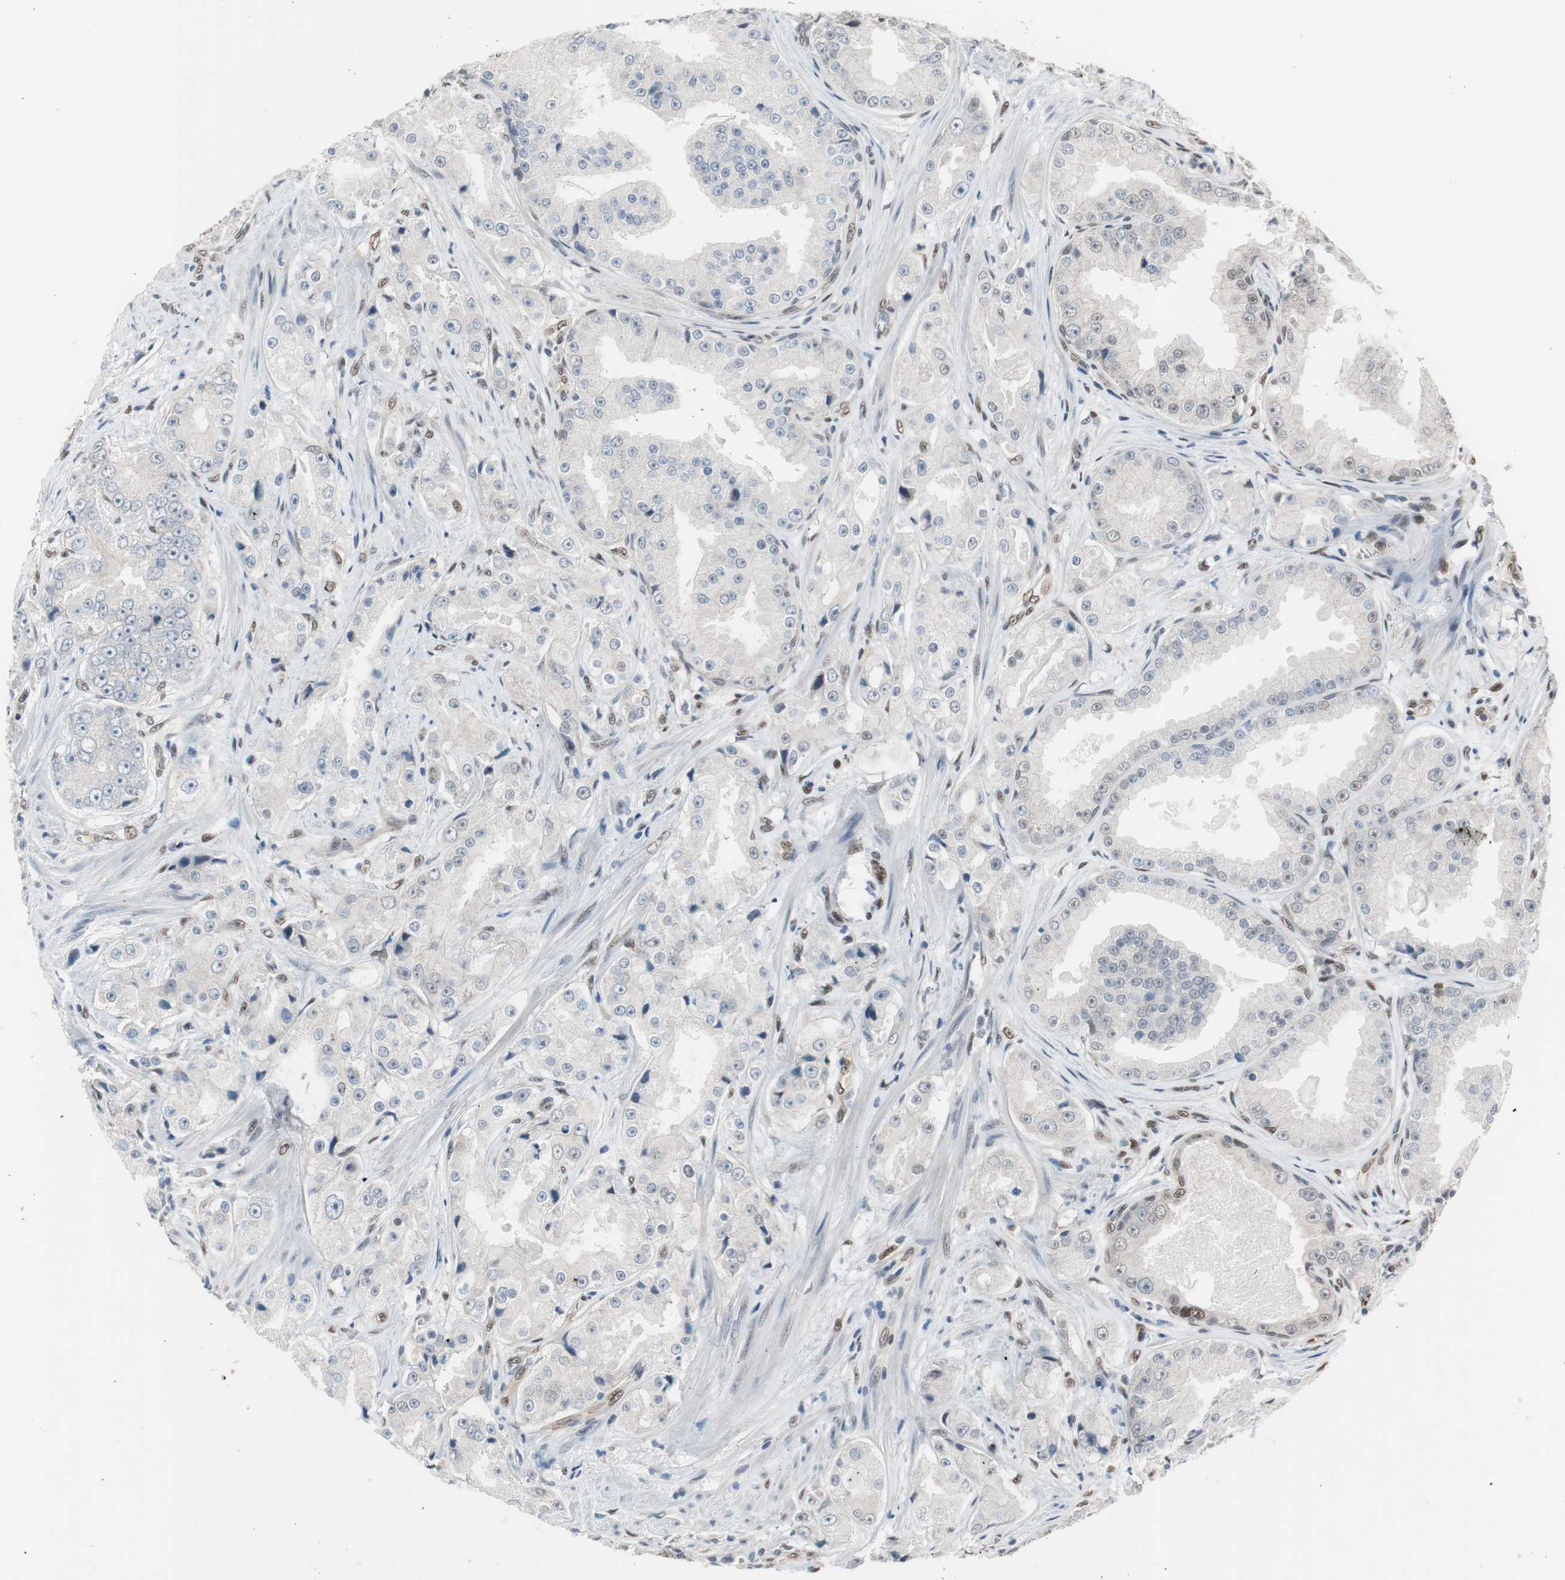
{"staining": {"intensity": "weak", "quantity": "<25%", "location": "nuclear"}, "tissue": "prostate cancer", "cell_type": "Tumor cells", "image_type": "cancer", "snomed": [{"axis": "morphology", "description": "Adenocarcinoma, High grade"}, {"axis": "topography", "description": "Prostate"}], "caption": "This histopathology image is of prostate high-grade adenocarcinoma stained with IHC to label a protein in brown with the nuclei are counter-stained blue. There is no staining in tumor cells.", "gene": "PML", "patient": {"sex": "male", "age": 73}}